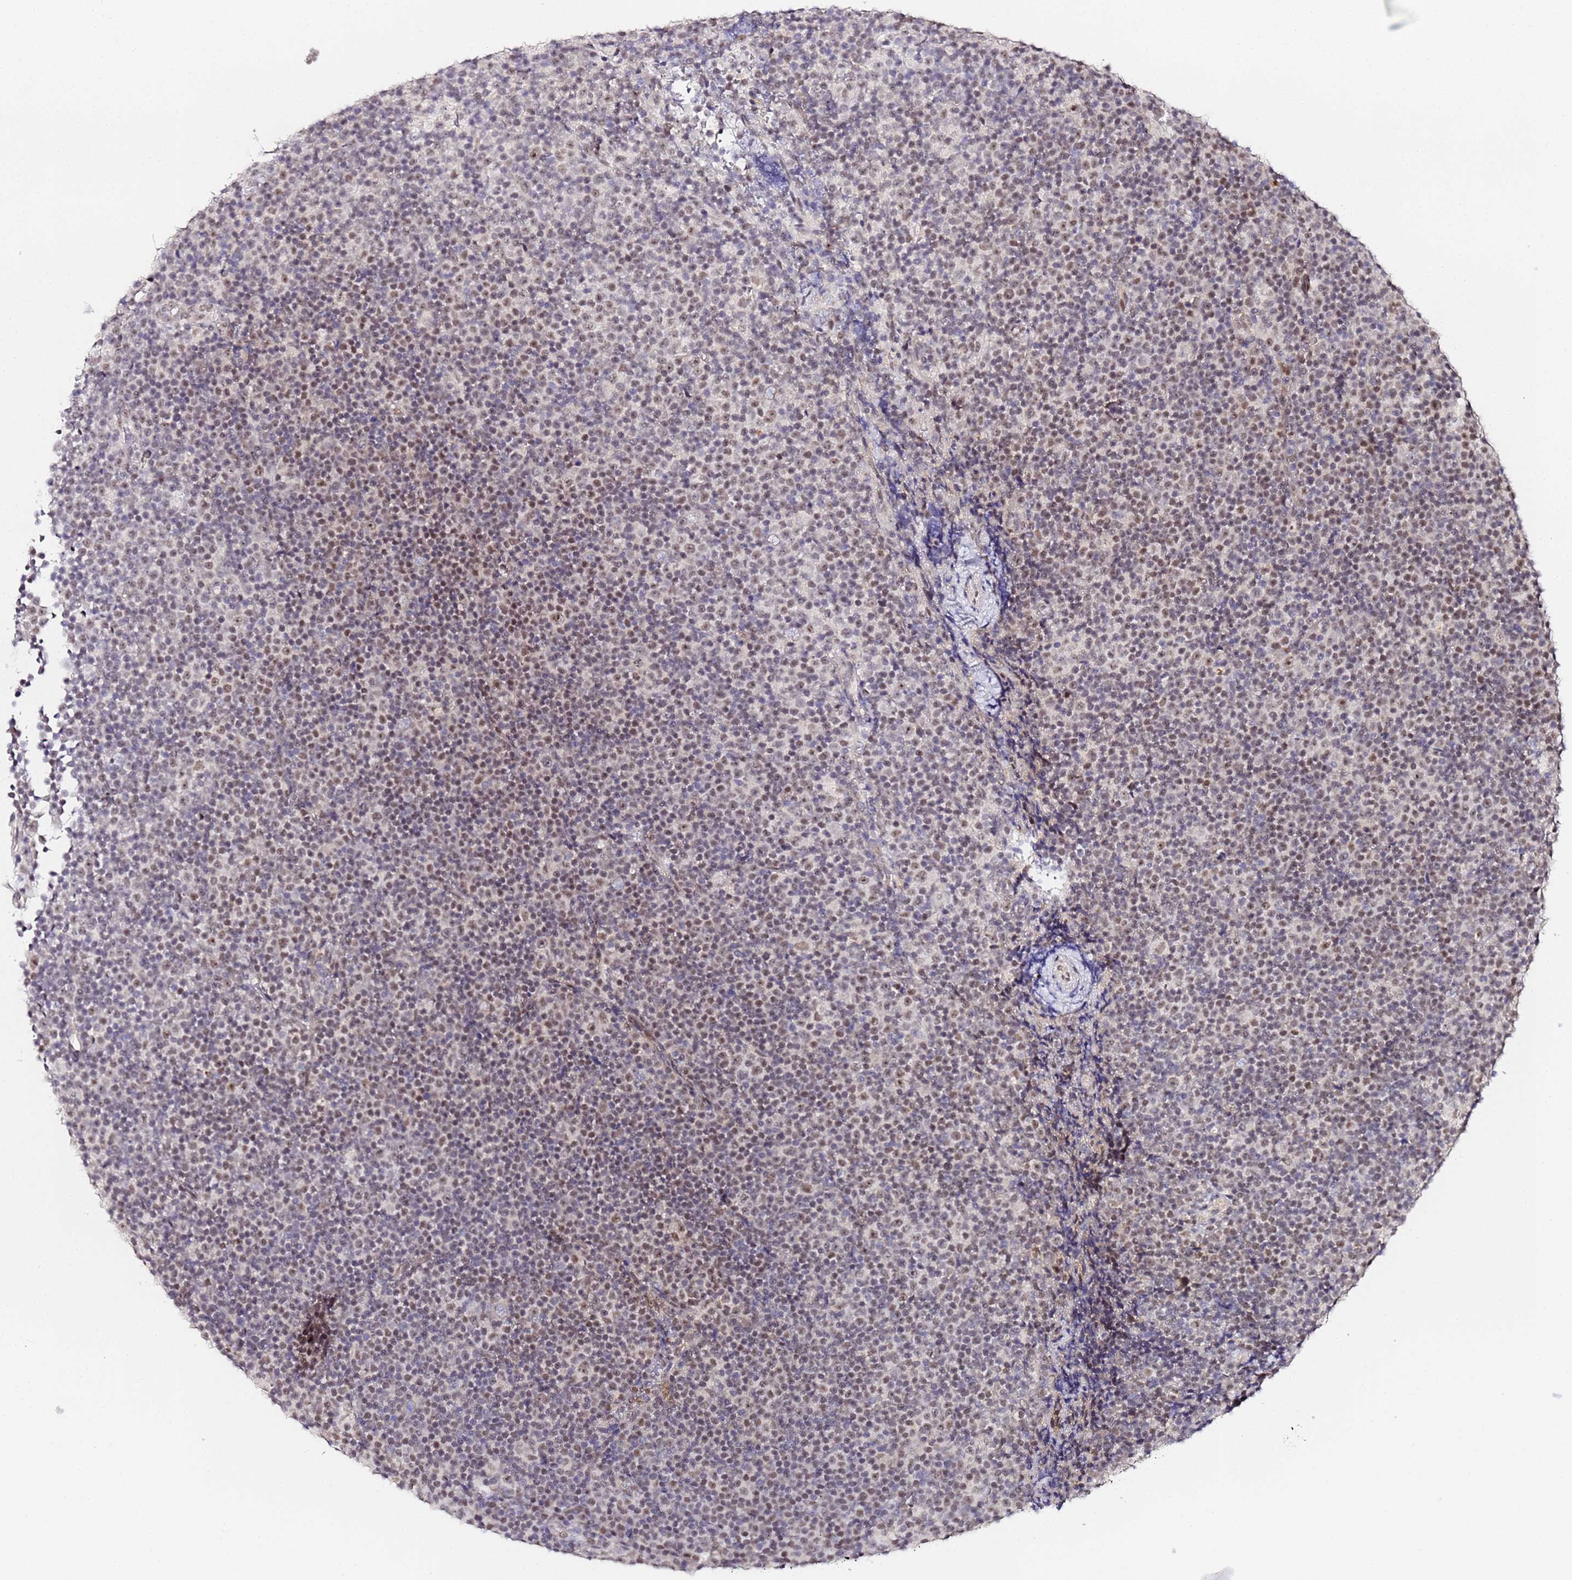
{"staining": {"intensity": "moderate", "quantity": "25%-75%", "location": "nuclear"}, "tissue": "lymphoma", "cell_type": "Tumor cells", "image_type": "cancer", "snomed": [{"axis": "morphology", "description": "Malignant lymphoma, non-Hodgkin's type, Low grade"}, {"axis": "topography", "description": "Lymph node"}], "caption": "High-power microscopy captured an immunohistochemistry (IHC) photomicrograph of low-grade malignant lymphoma, non-Hodgkin's type, revealing moderate nuclear staining in about 25%-75% of tumor cells.", "gene": "LSM3", "patient": {"sex": "female", "age": 67}}